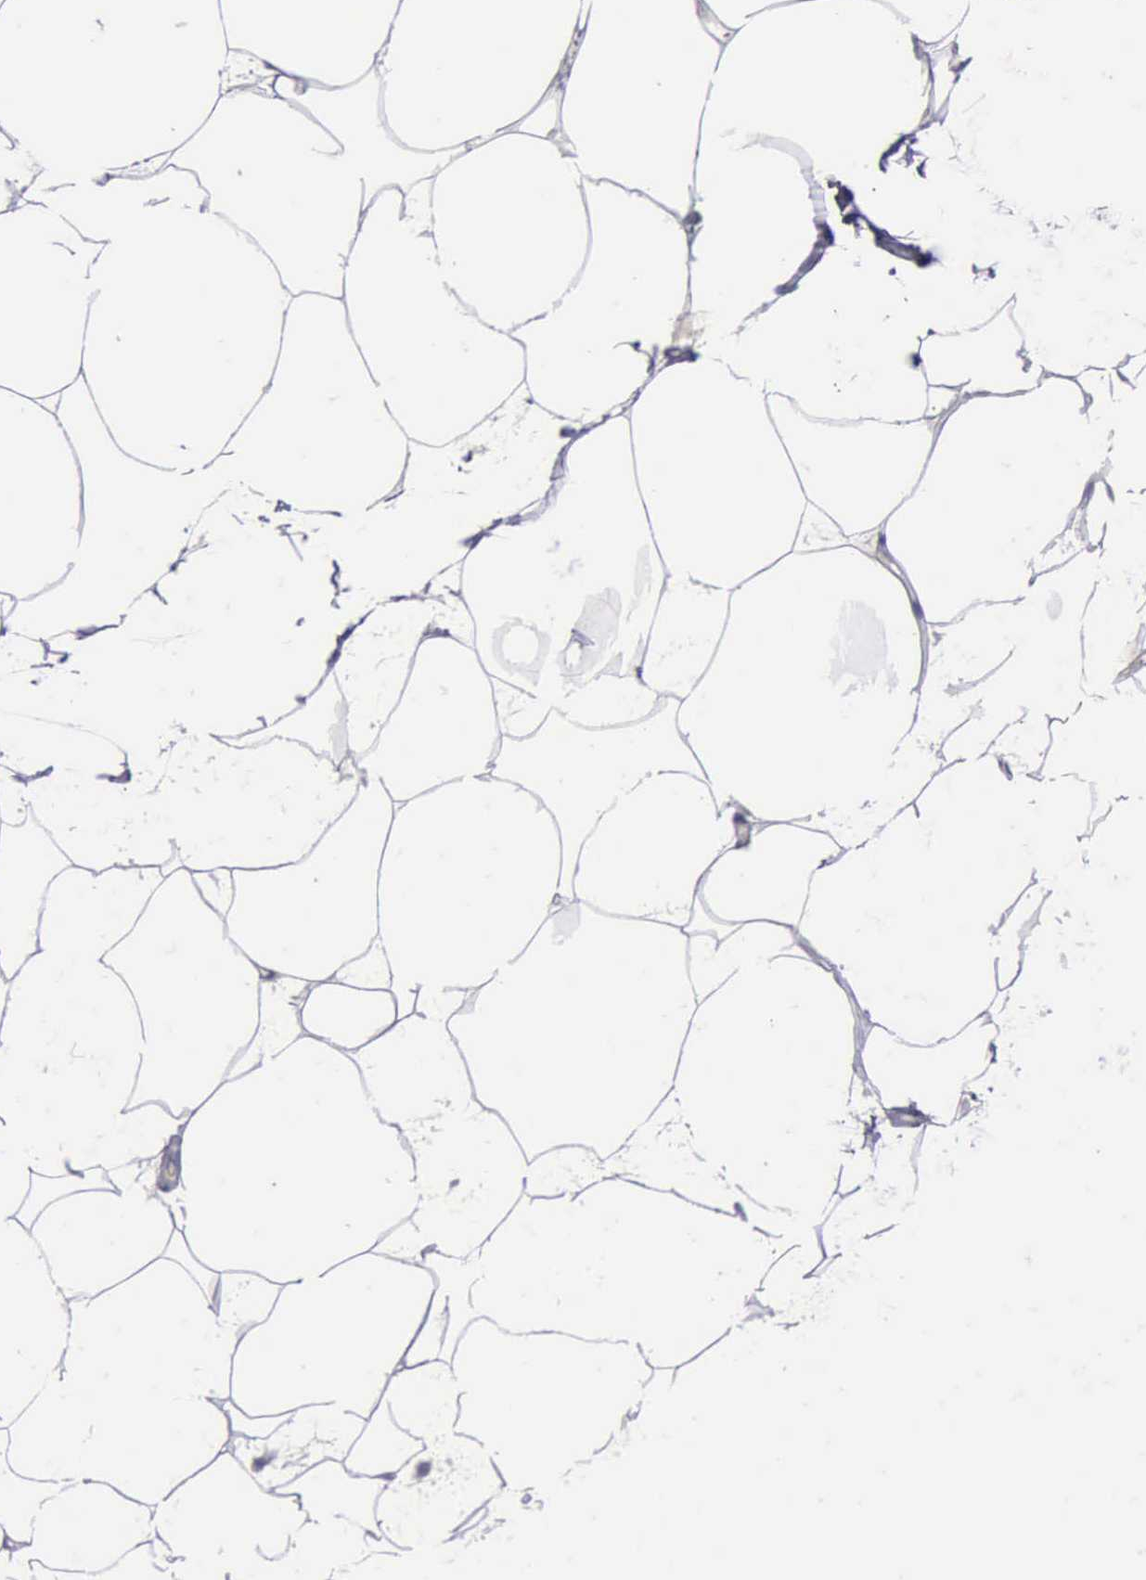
{"staining": {"intensity": "negative", "quantity": "none", "location": "none"}, "tissue": "adipose tissue", "cell_type": "Adipocytes", "image_type": "normal", "snomed": [{"axis": "morphology", "description": "Normal tissue, NOS"}, {"axis": "morphology", "description": "Duct carcinoma"}, {"axis": "topography", "description": "Breast"}, {"axis": "topography", "description": "Adipose tissue"}], "caption": "This histopathology image is of unremarkable adipose tissue stained with IHC to label a protein in brown with the nuclei are counter-stained blue. There is no positivity in adipocytes.", "gene": "ARNT2", "patient": {"sex": "female", "age": 37}}